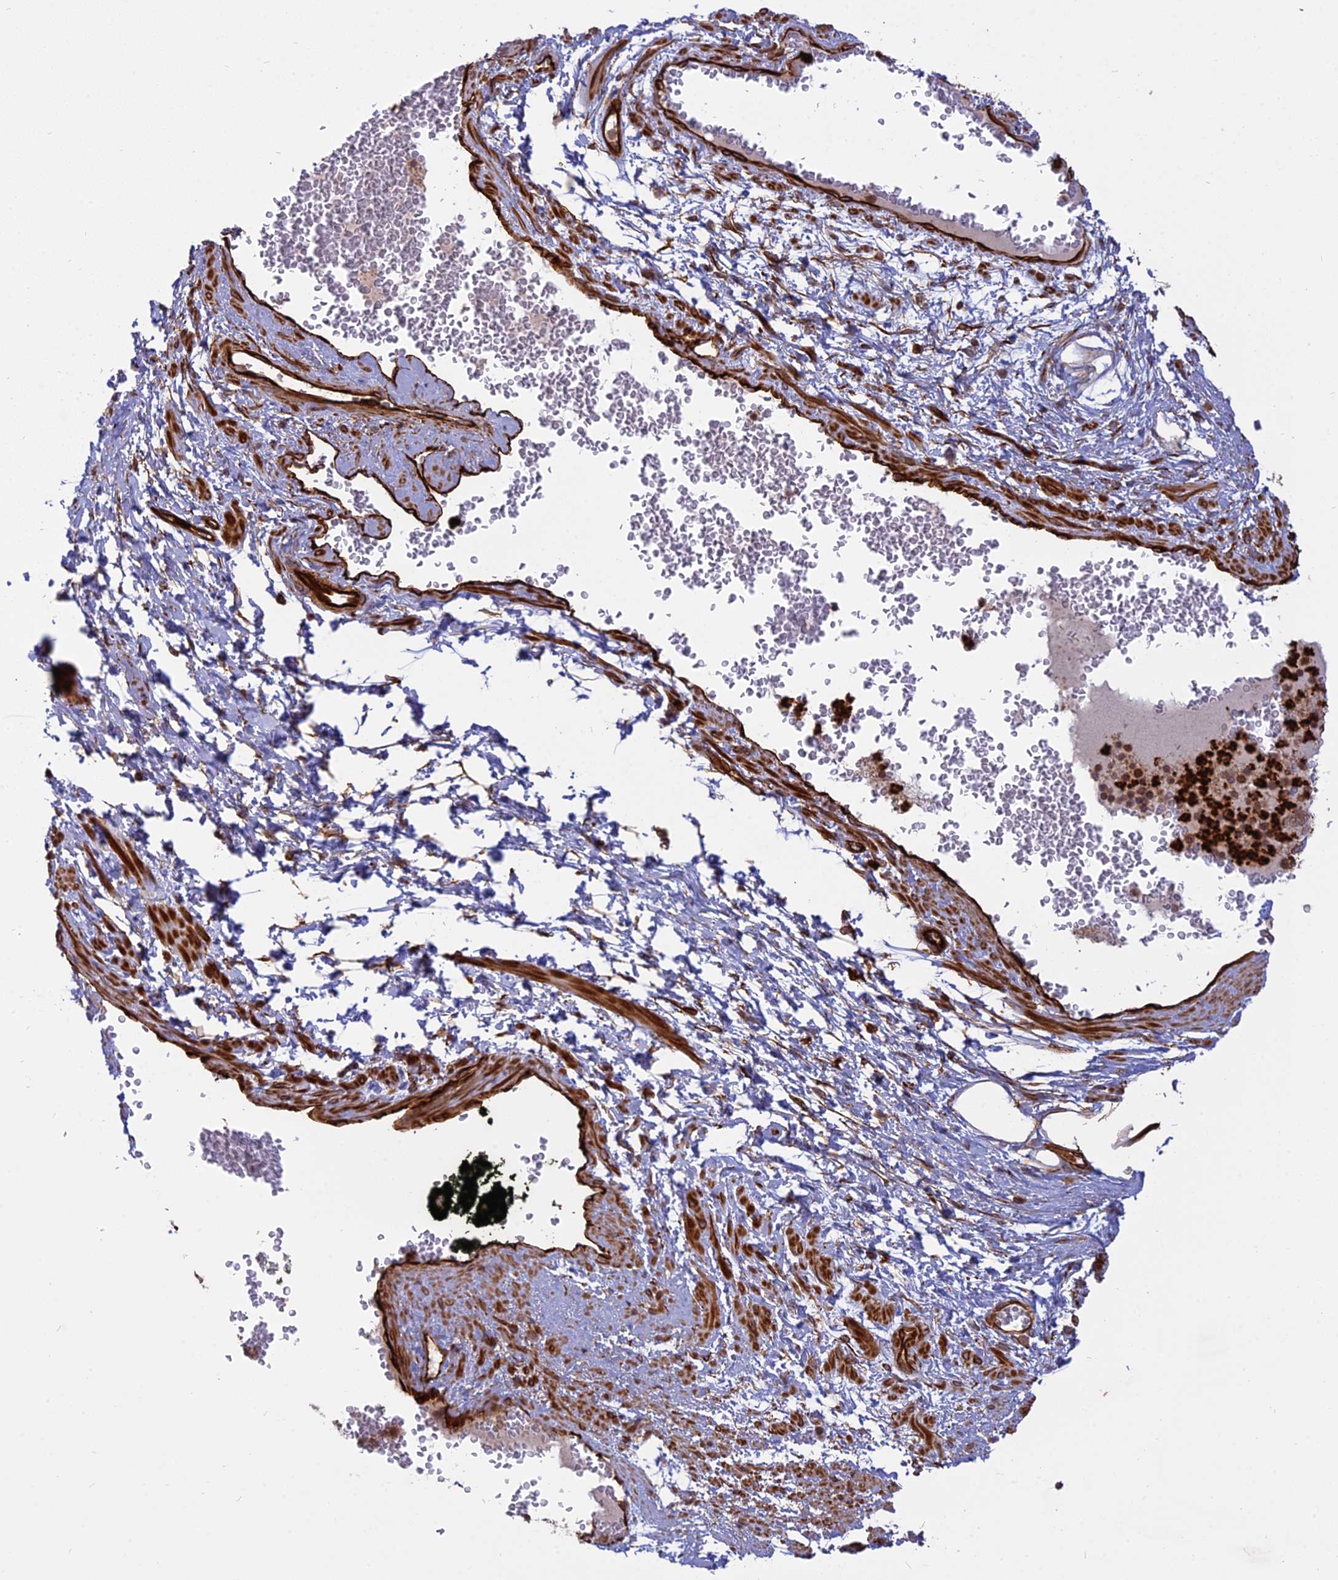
{"staining": {"intensity": "strong", "quantity": ">75%", "location": "cytoplasmic/membranous"}, "tissue": "soft tissue", "cell_type": "Fibroblasts", "image_type": "normal", "snomed": [{"axis": "morphology", "description": "Normal tissue, NOS"}, {"axis": "morphology", "description": "Adenocarcinoma, Low grade"}, {"axis": "topography", "description": "Prostate"}, {"axis": "topography", "description": "Peripheral nerve tissue"}], "caption": "Immunohistochemistry of benign human soft tissue shows high levels of strong cytoplasmic/membranous staining in about >75% of fibroblasts.", "gene": "PHLDB3", "patient": {"sex": "male", "age": 63}}